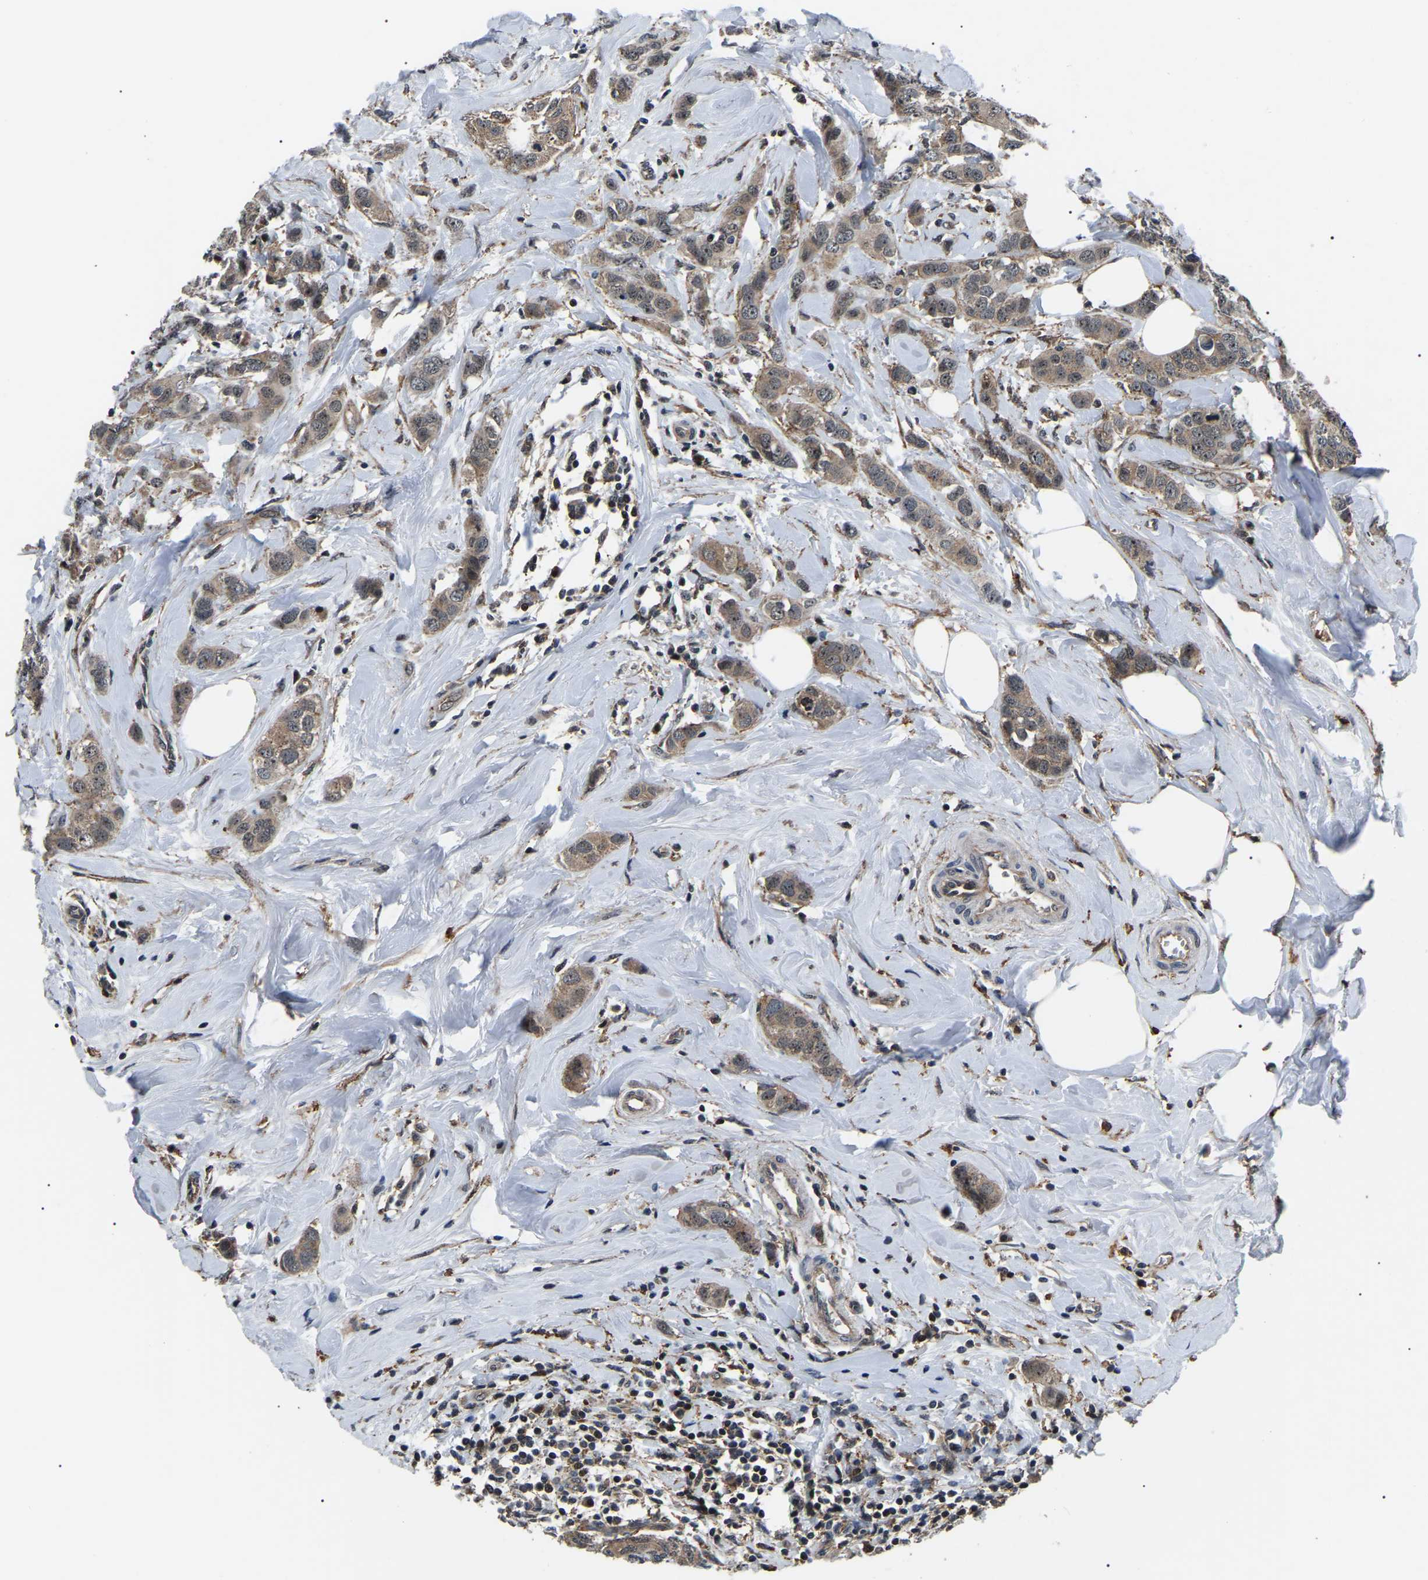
{"staining": {"intensity": "moderate", "quantity": ">75%", "location": "cytoplasmic/membranous"}, "tissue": "breast cancer", "cell_type": "Tumor cells", "image_type": "cancer", "snomed": [{"axis": "morphology", "description": "Duct carcinoma"}, {"axis": "topography", "description": "Breast"}], "caption": "Protein analysis of breast cancer (intraductal carcinoma) tissue reveals moderate cytoplasmic/membranous expression in approximately >75% of tumor cells.", "gene": "RRP1B", "patient": {"sex": "female", "age": 50}}